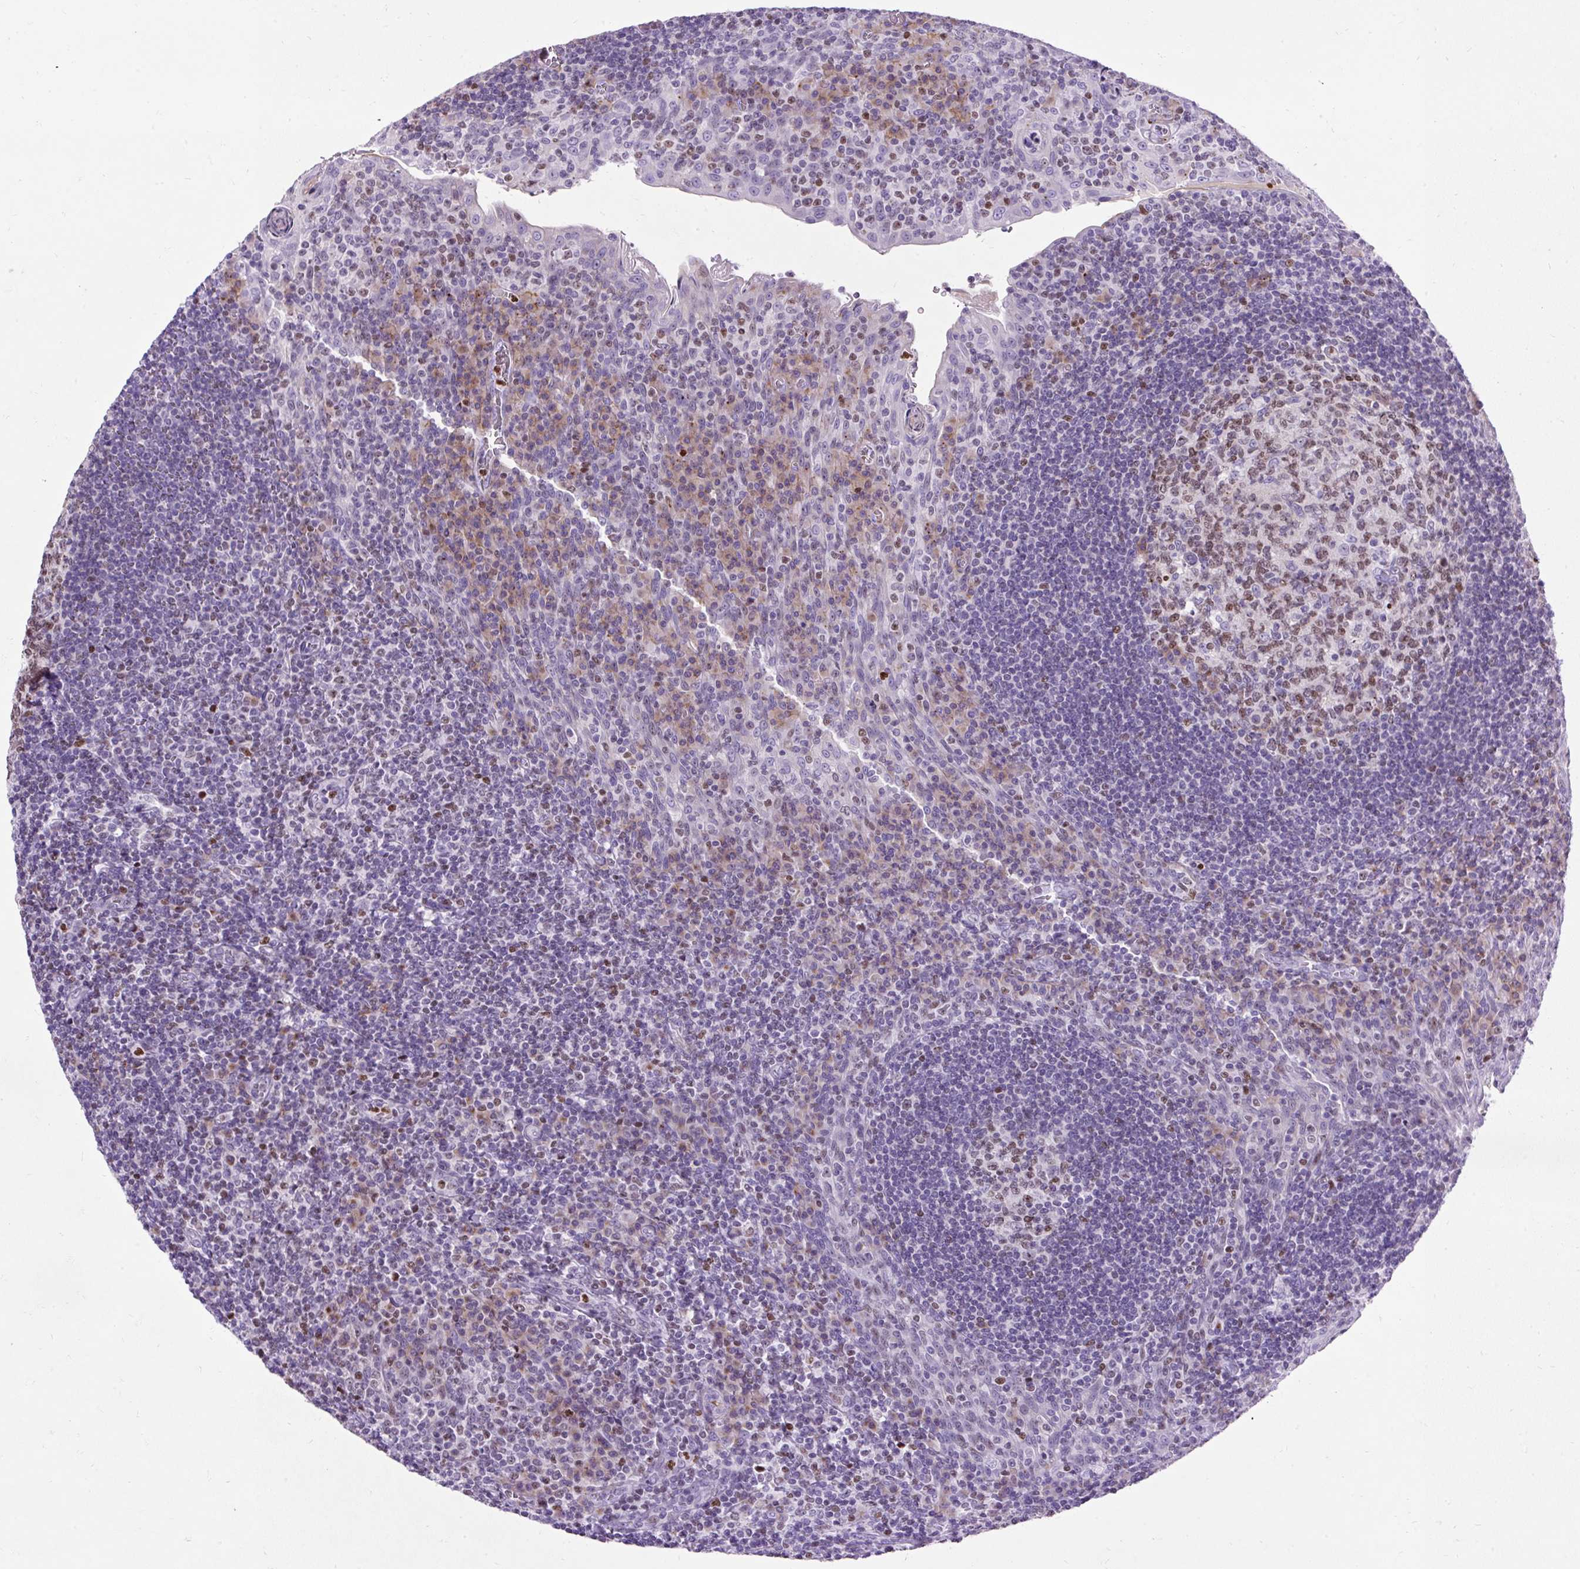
{"staining": {"intensity": "moderate", "quantity": ">75%", "location": "nuclear"}, "tissue": "tonsil", "cell_type": "Germinal center cells", "image_type": "normal", "snomed": [{"axis": "morphology", "description": "Normal tissue, NOS"}, {"axis": "topography", "description": "Tonsil"}], "caption": "Moderate nuclear staining for a protein is identified in about >75% of germinal center cells of unremarkable tonsil using immunohistochemistry.", "gene": "SPC24", "patient": {"sex": "male", "age": 17}}